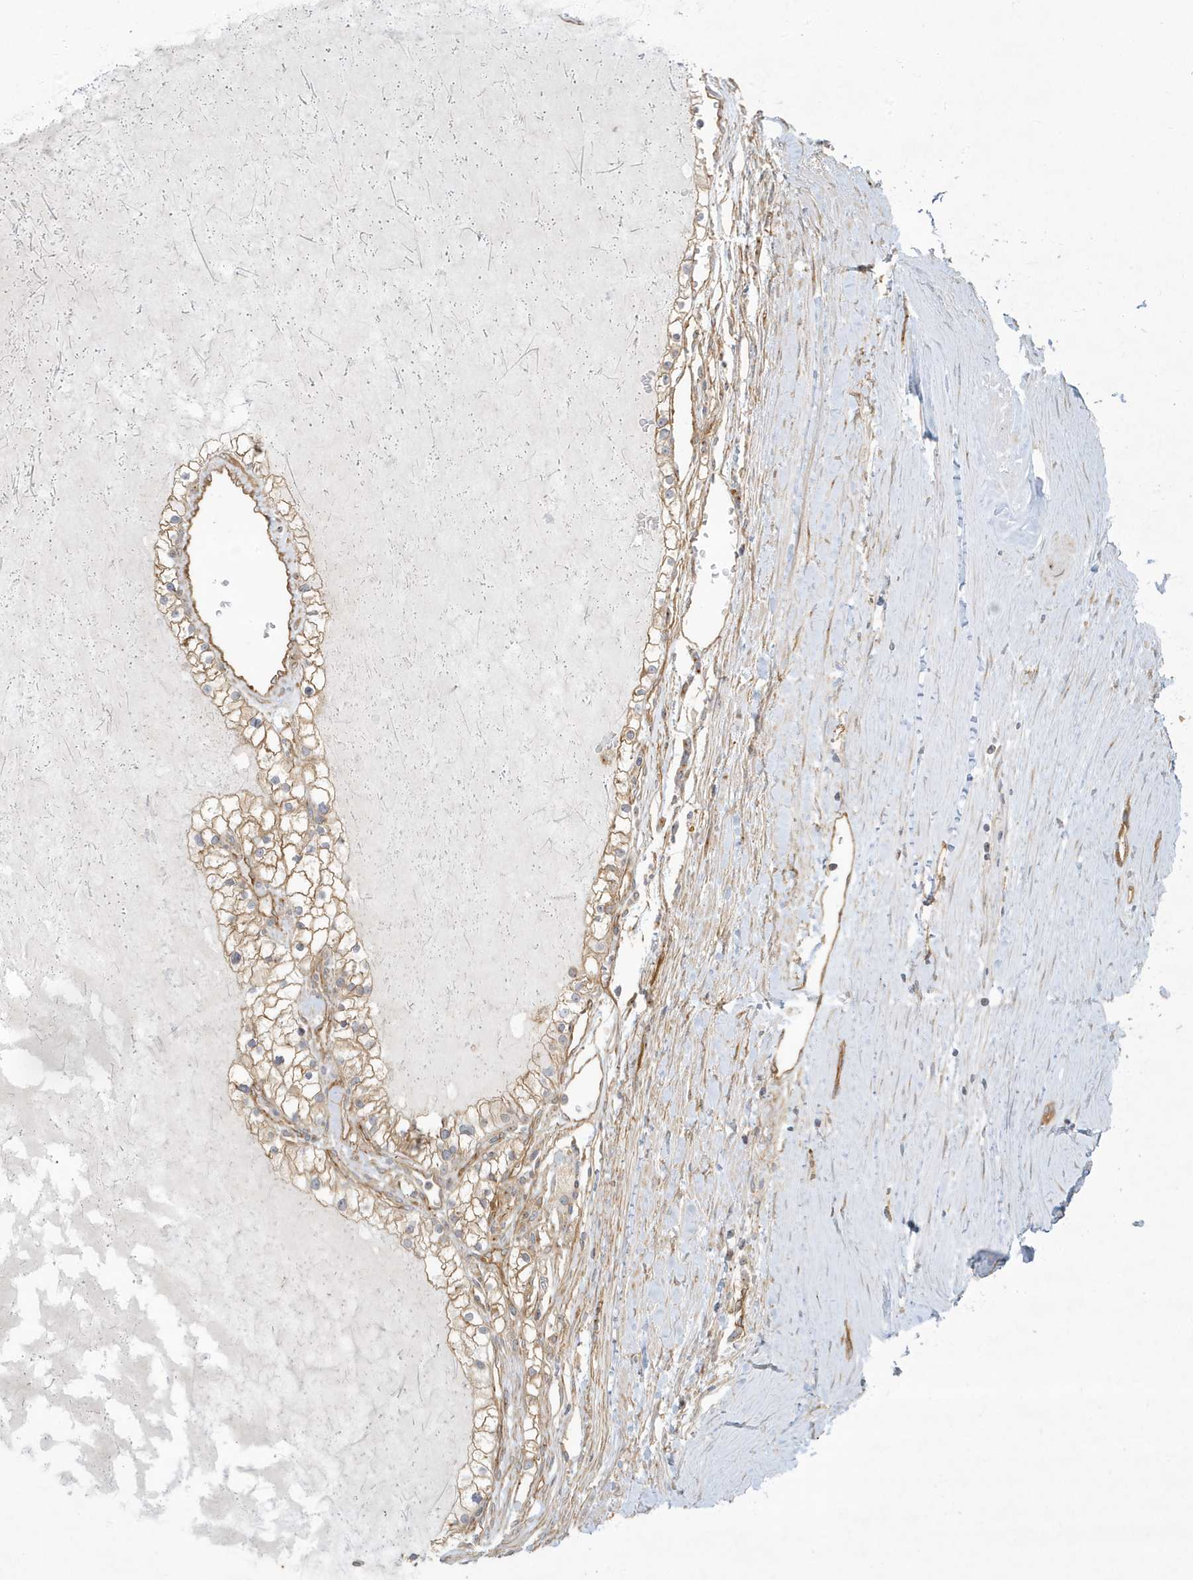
{"staining": {"intensity": "moderate", "quantity": ">75%", "location": "cytoplasmic/membranous"}, "tissue": "renal cancer", "cell_type": "Tumor cells", "image_type": "cancer", "snomed": [{"axis": "morphology", "description": "Normal tissue, NOS"}, {"axis": "morphology", "description": "Adenocarcinoma, NOS"}, {"axis": "topography", "description": "Kidney"}], "caption": "The histopathology image exhibits staining of renal adenocarcinoma, revealing moderate cytoplasmic/membranous protein staining (brown color) within tumor cells. The staining was performed using DAB (3,3'-diaminobenzidine) to visualize the protein expression in brown, while the nuclei were stained in blue with hematoxylin (Magnification: 20x).", "gene": "ATP23", "patient": {"sex": "male", "age": 68}}